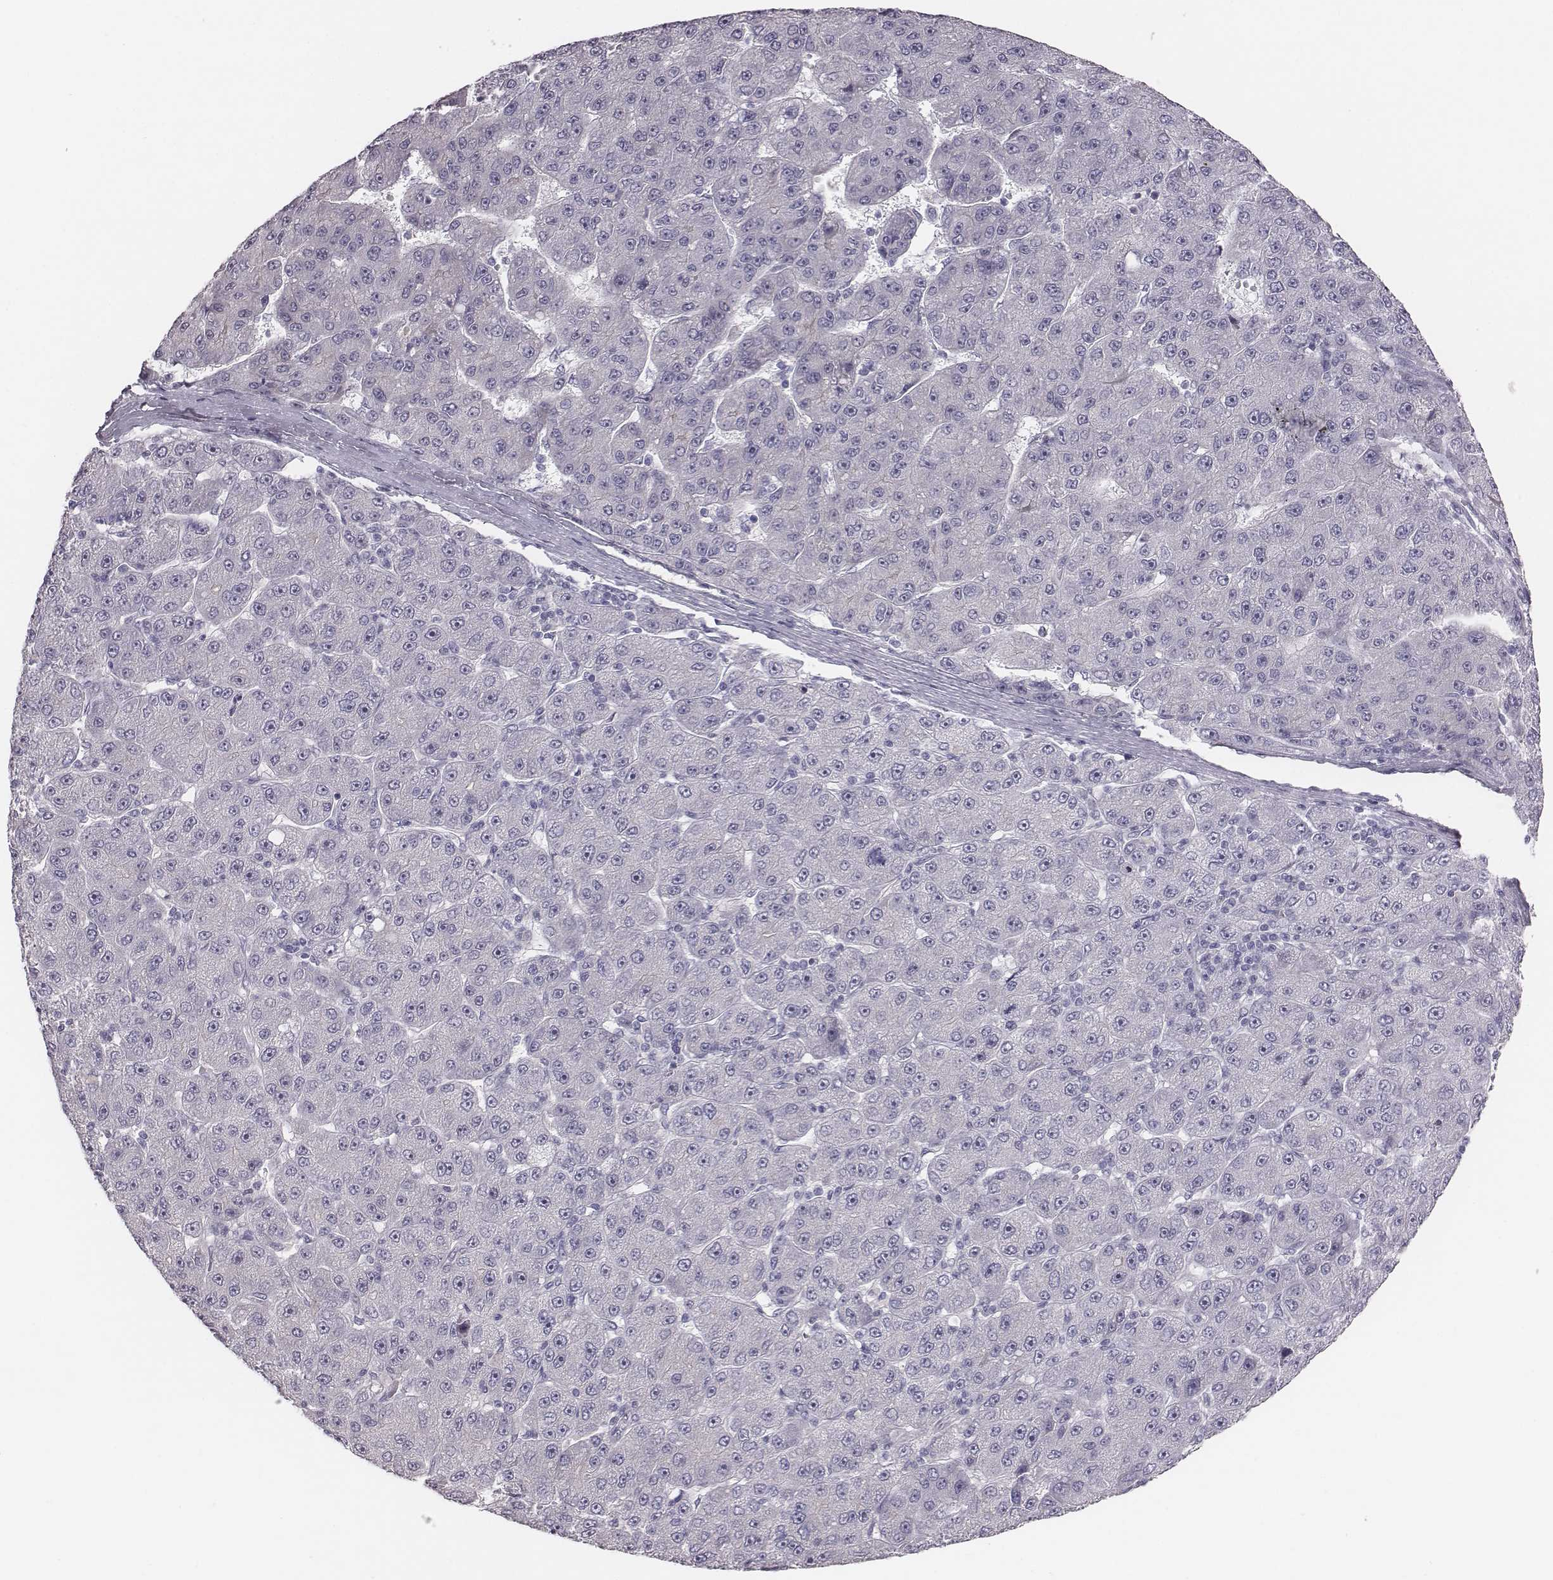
{"staining": {"intensity": "negative", "quantity": "none", "location": "none"}, "tissue": "liver cancer", "cell_type": "Tumor cells", "image_type": "cancer", "snomed": [{"axis": "morphology", "description": "Carcinoma, Hepatocellular, NOS"}, {"axis": "topography", "description": "Liver"}], "caption": "Image shows no significant protein staining in tumor cells of hepatocellular carcinoma (liver).", "gene": "CACNG4", "patient": {"sex": "male", "age": 67}}